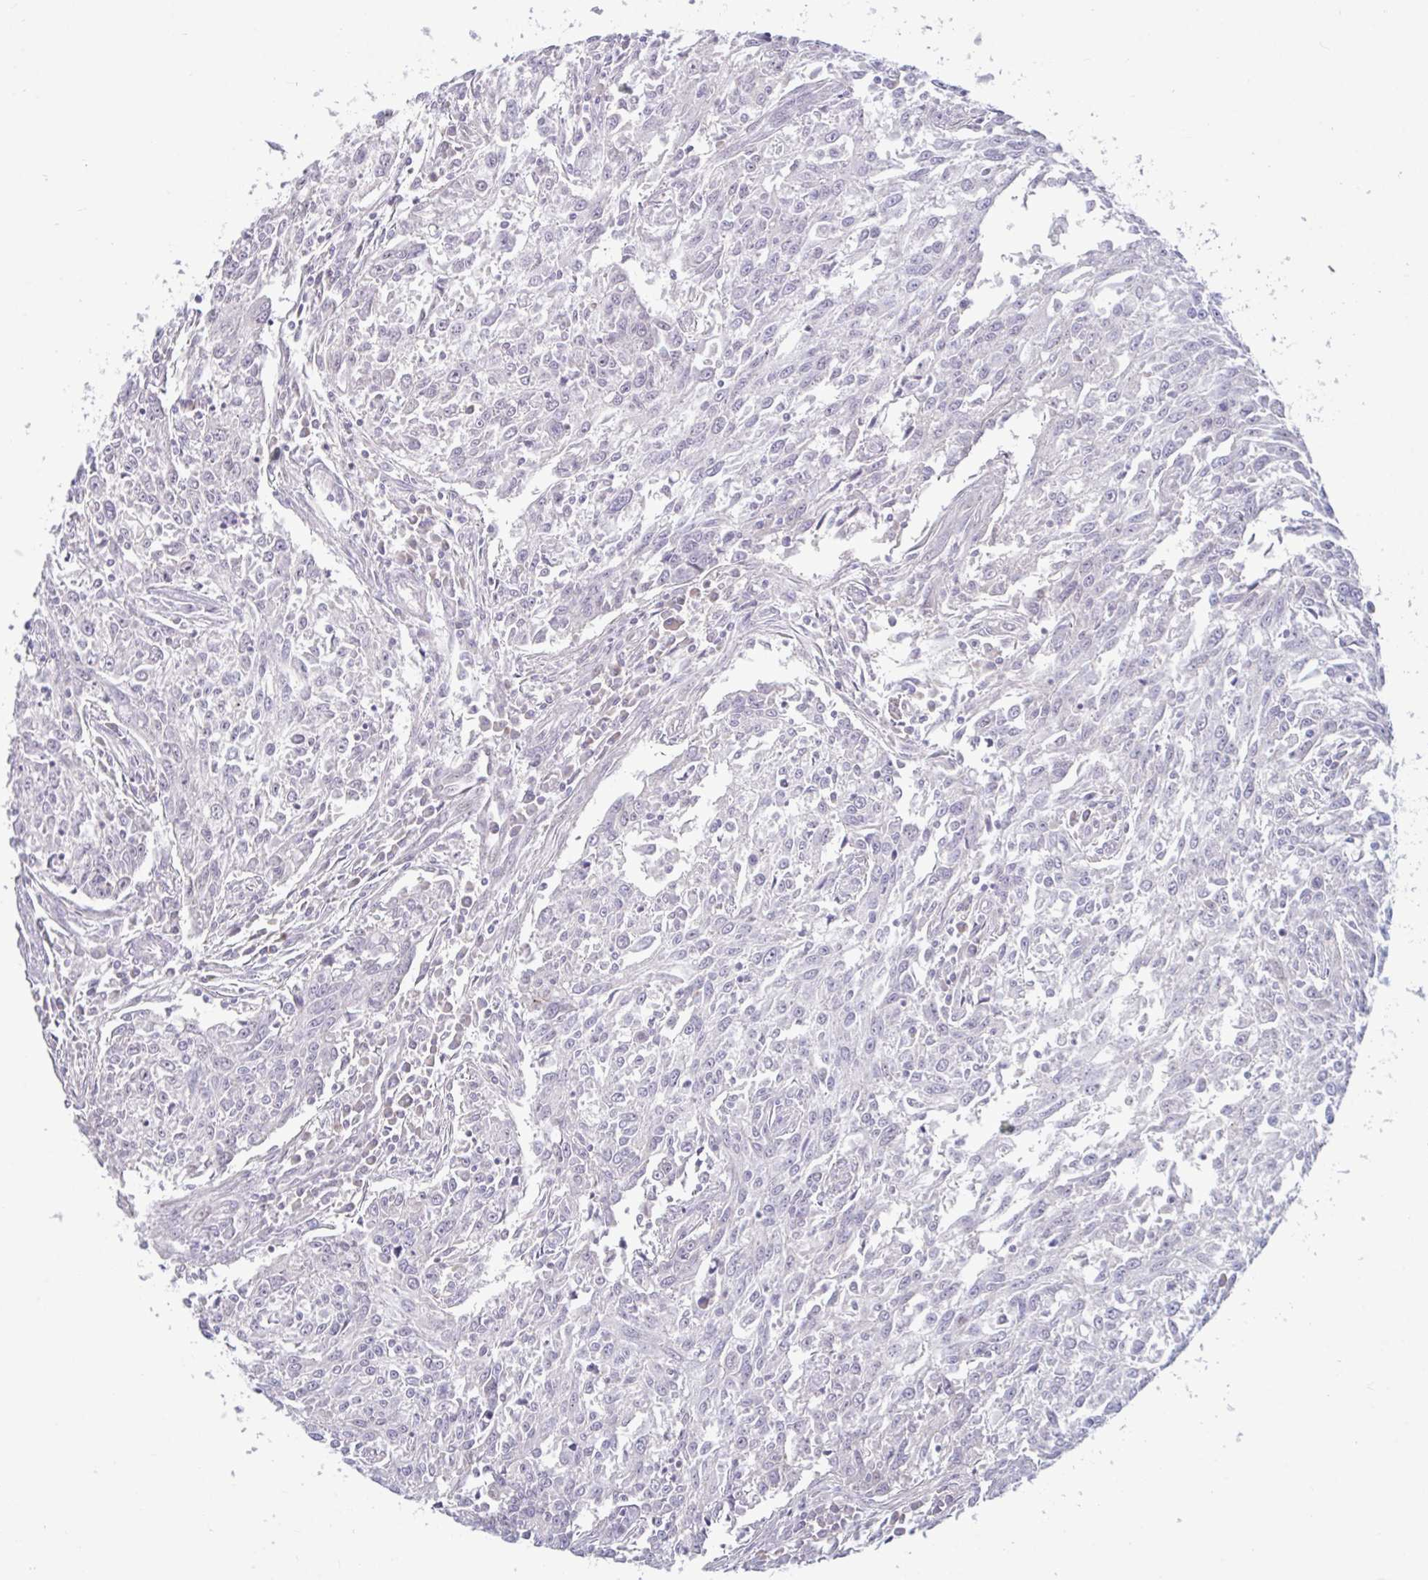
{"staining": {"intensity": "negative", "quantity": "none", "location": "none"}, "tissue": "breast cancer", "cell_type": "Tumor cells", "image_type": "cancer", "snomed": [{"axis": "morphology", "description": "Duct carcinoma"}, {"axis": "topography", "description": "Breast"}], "caption": "Immunohistochemical staining of invasive ductal carcinoma (breast) reveals no significant expression in tumor cells.", "gene": "CNGB3", "patient": {"sex": "female", "age": 50}}